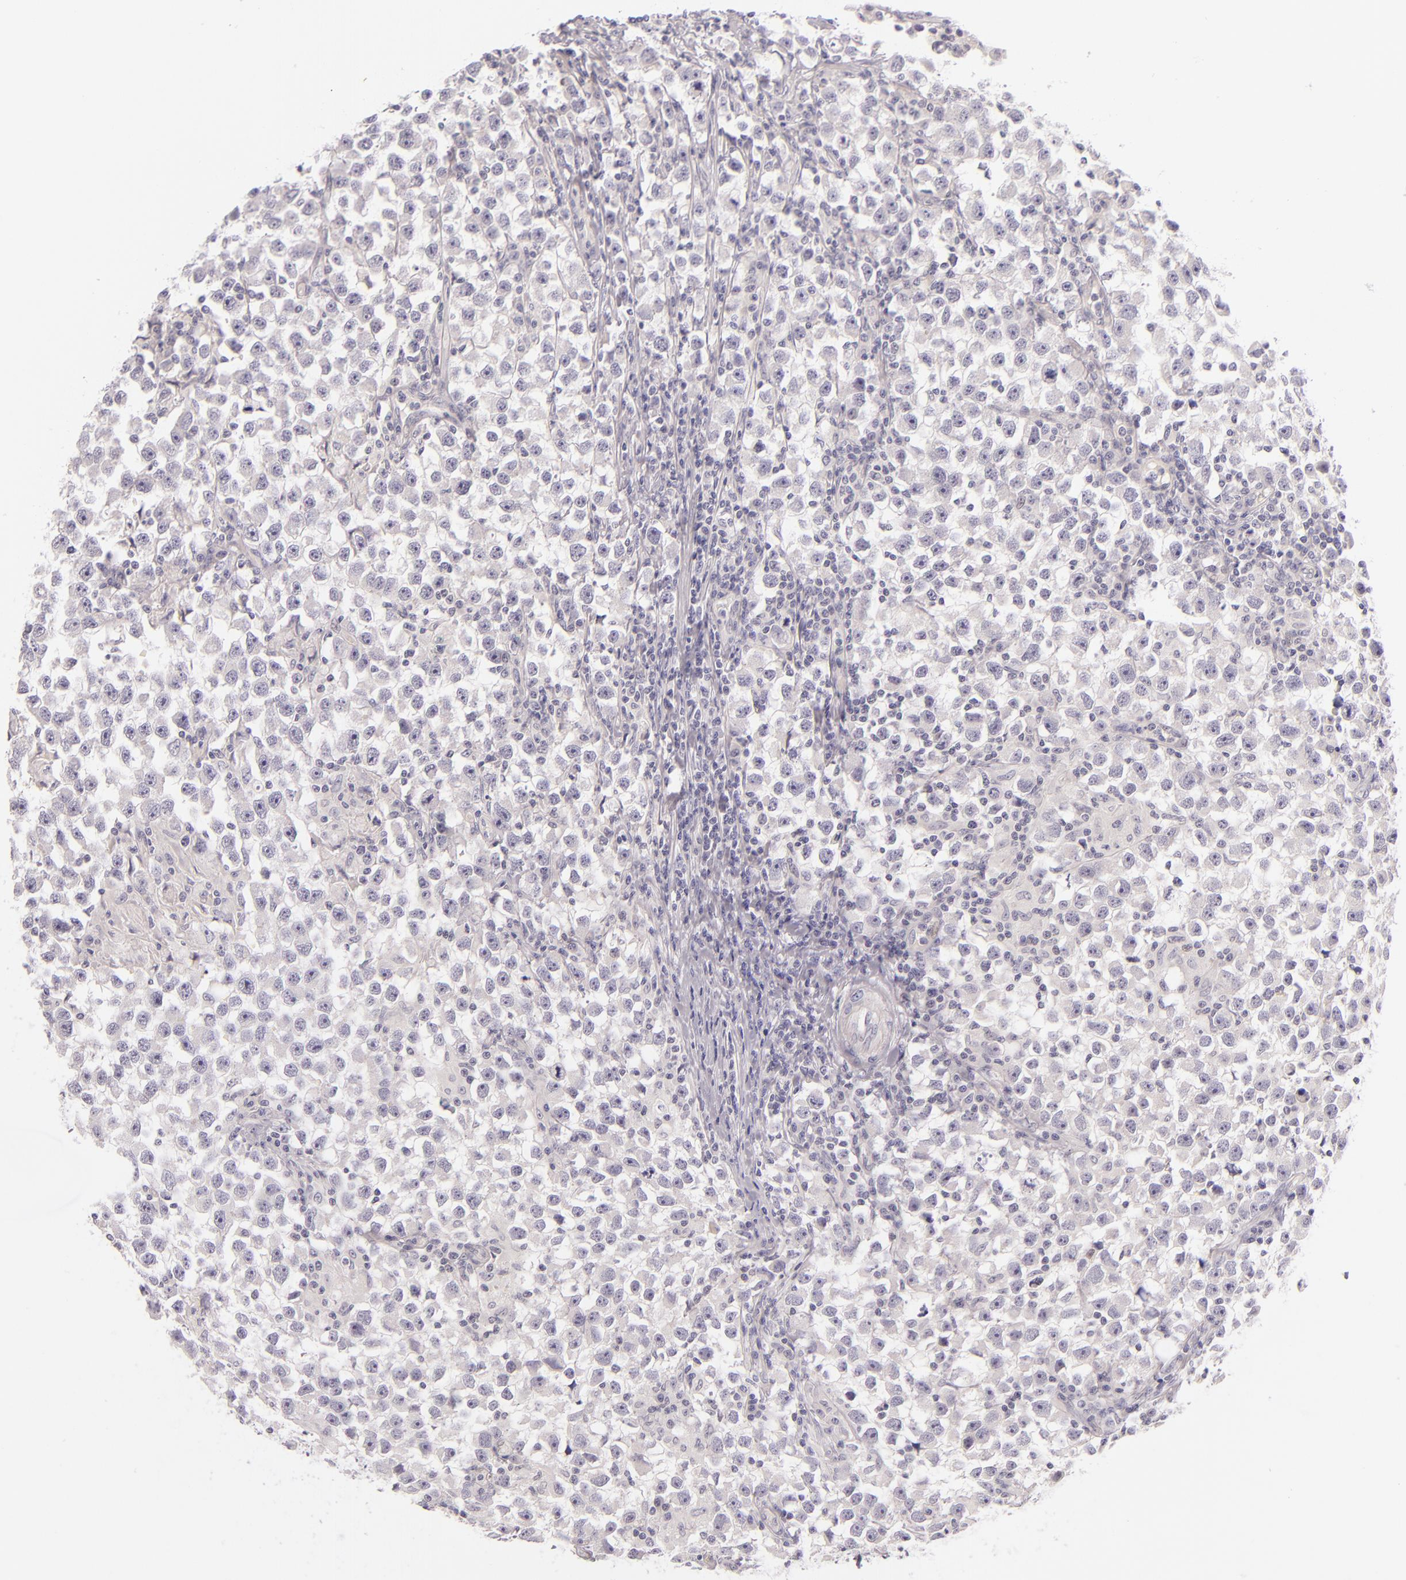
{"staining": {"intensity": "negative", "quantity": "none", "location": "none"}, "tissue": "testis cancer", "cell_type": "Tumor cells", "image_type": "cancer", "snomed": [{"axis": "morphology", "description": "Seminoma, NOS"}, {"axis": "topography", "description": "Testis"}], "caption": "DAB (3,3'-diaminobenzidine) immunohistochemical staining of human testis cancer (seminoma) exhibits no significant staining in tumor cells.", "gene": "BCL3", "patient": {"sex": "male", "age": 33}}